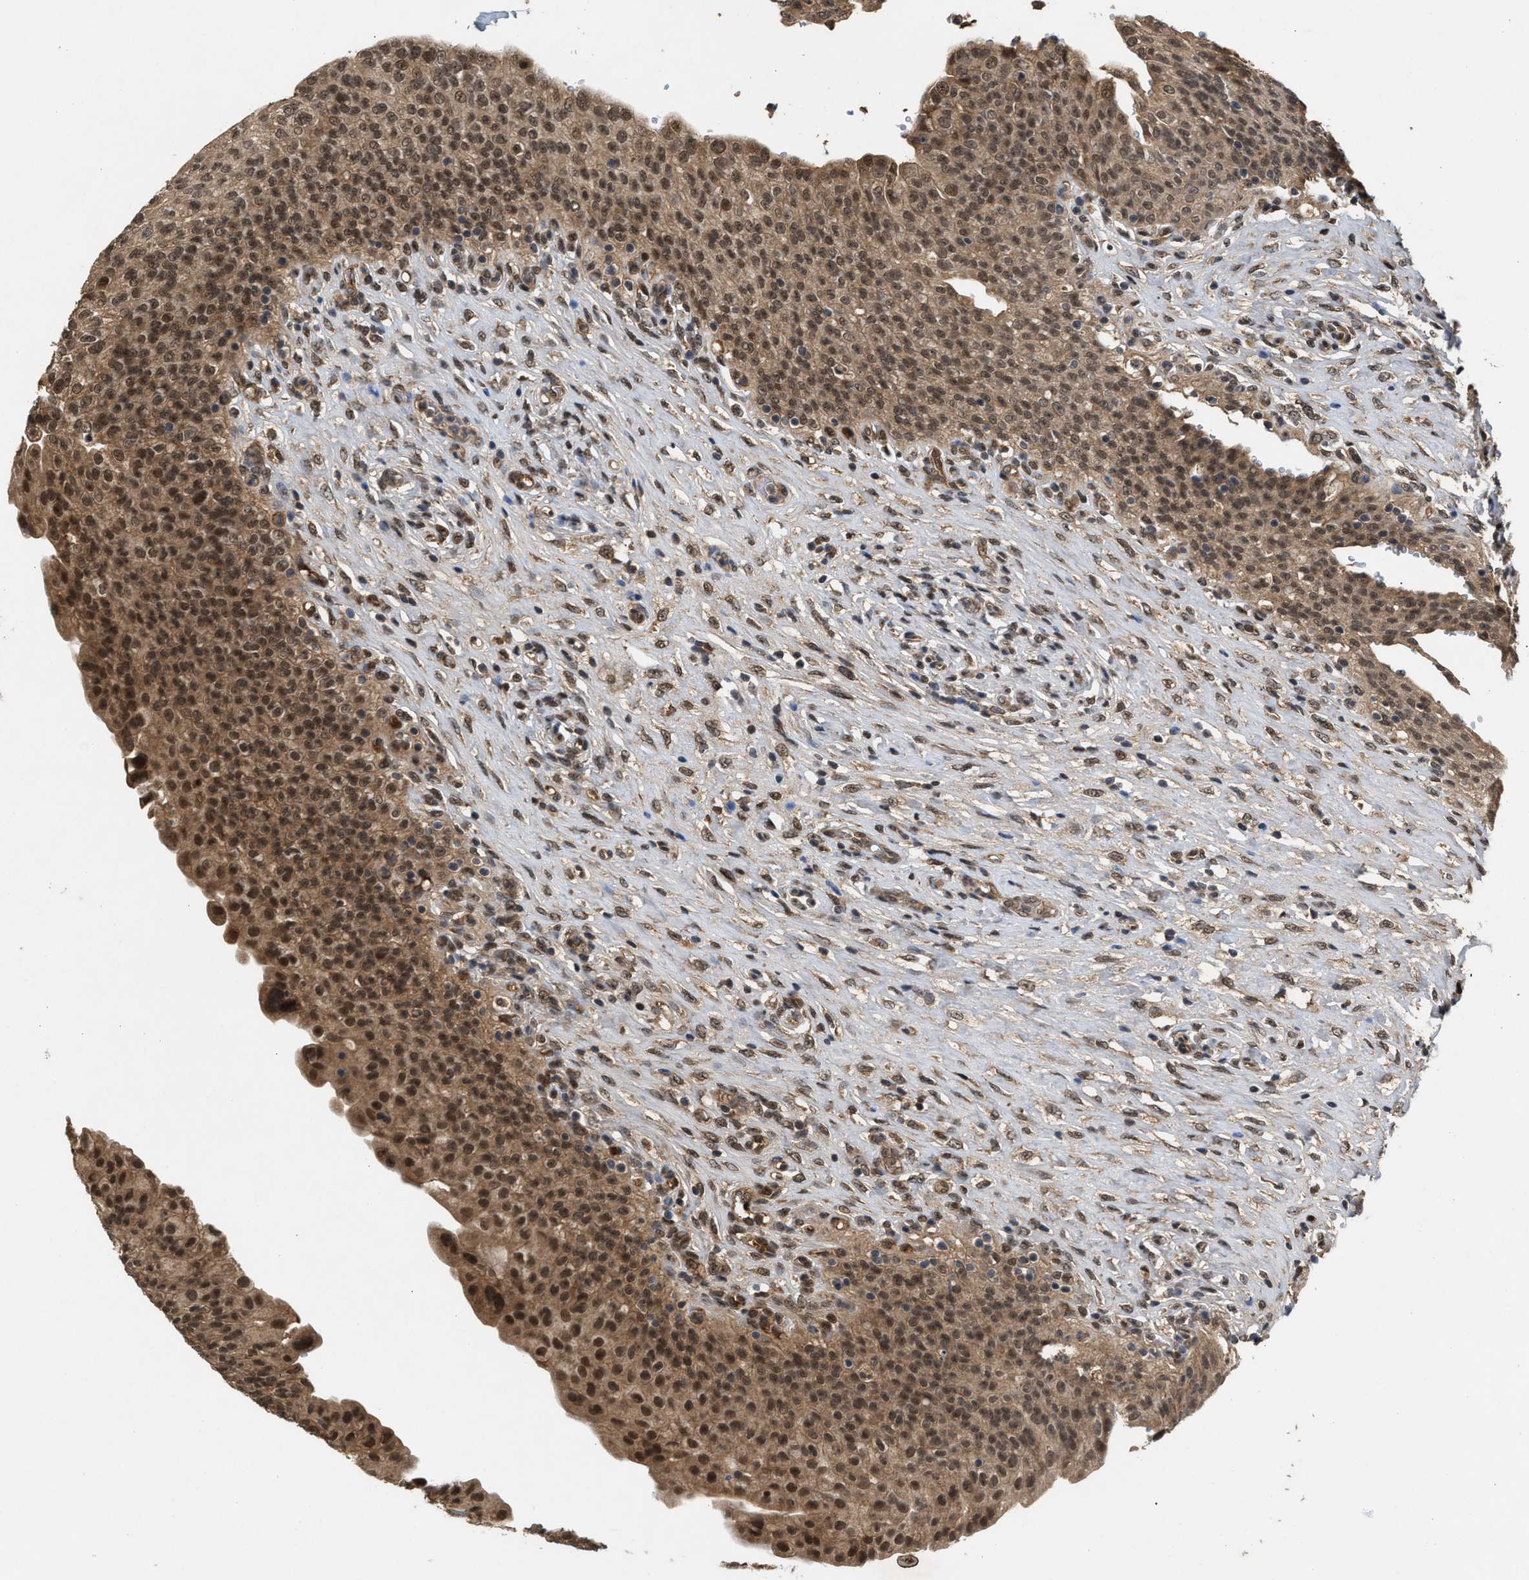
{"staining": {"intensity": "moderate", "quantity": ">75%", "location": "cytoplasmic/membranous,nuclear"}, "tissue": "urinary bladder", "cell_type": "Urothelial cells", "image_type": "normal", "snomed": [{"axis": "morphology", "description": "Urothelial carcinoma, High grade"}, {"axis": "topography", "description": "Urinary bladder"}], "caption": "Approximately >75% of urothelial cells in benign human urinary bladder reveal moderate cytoplasmic/membranous,nuclear protein positivity as visualized by brown immunohistochemical staining.", "gene": "RUSC2", "patient": {"sex": "male", "age": 46}}